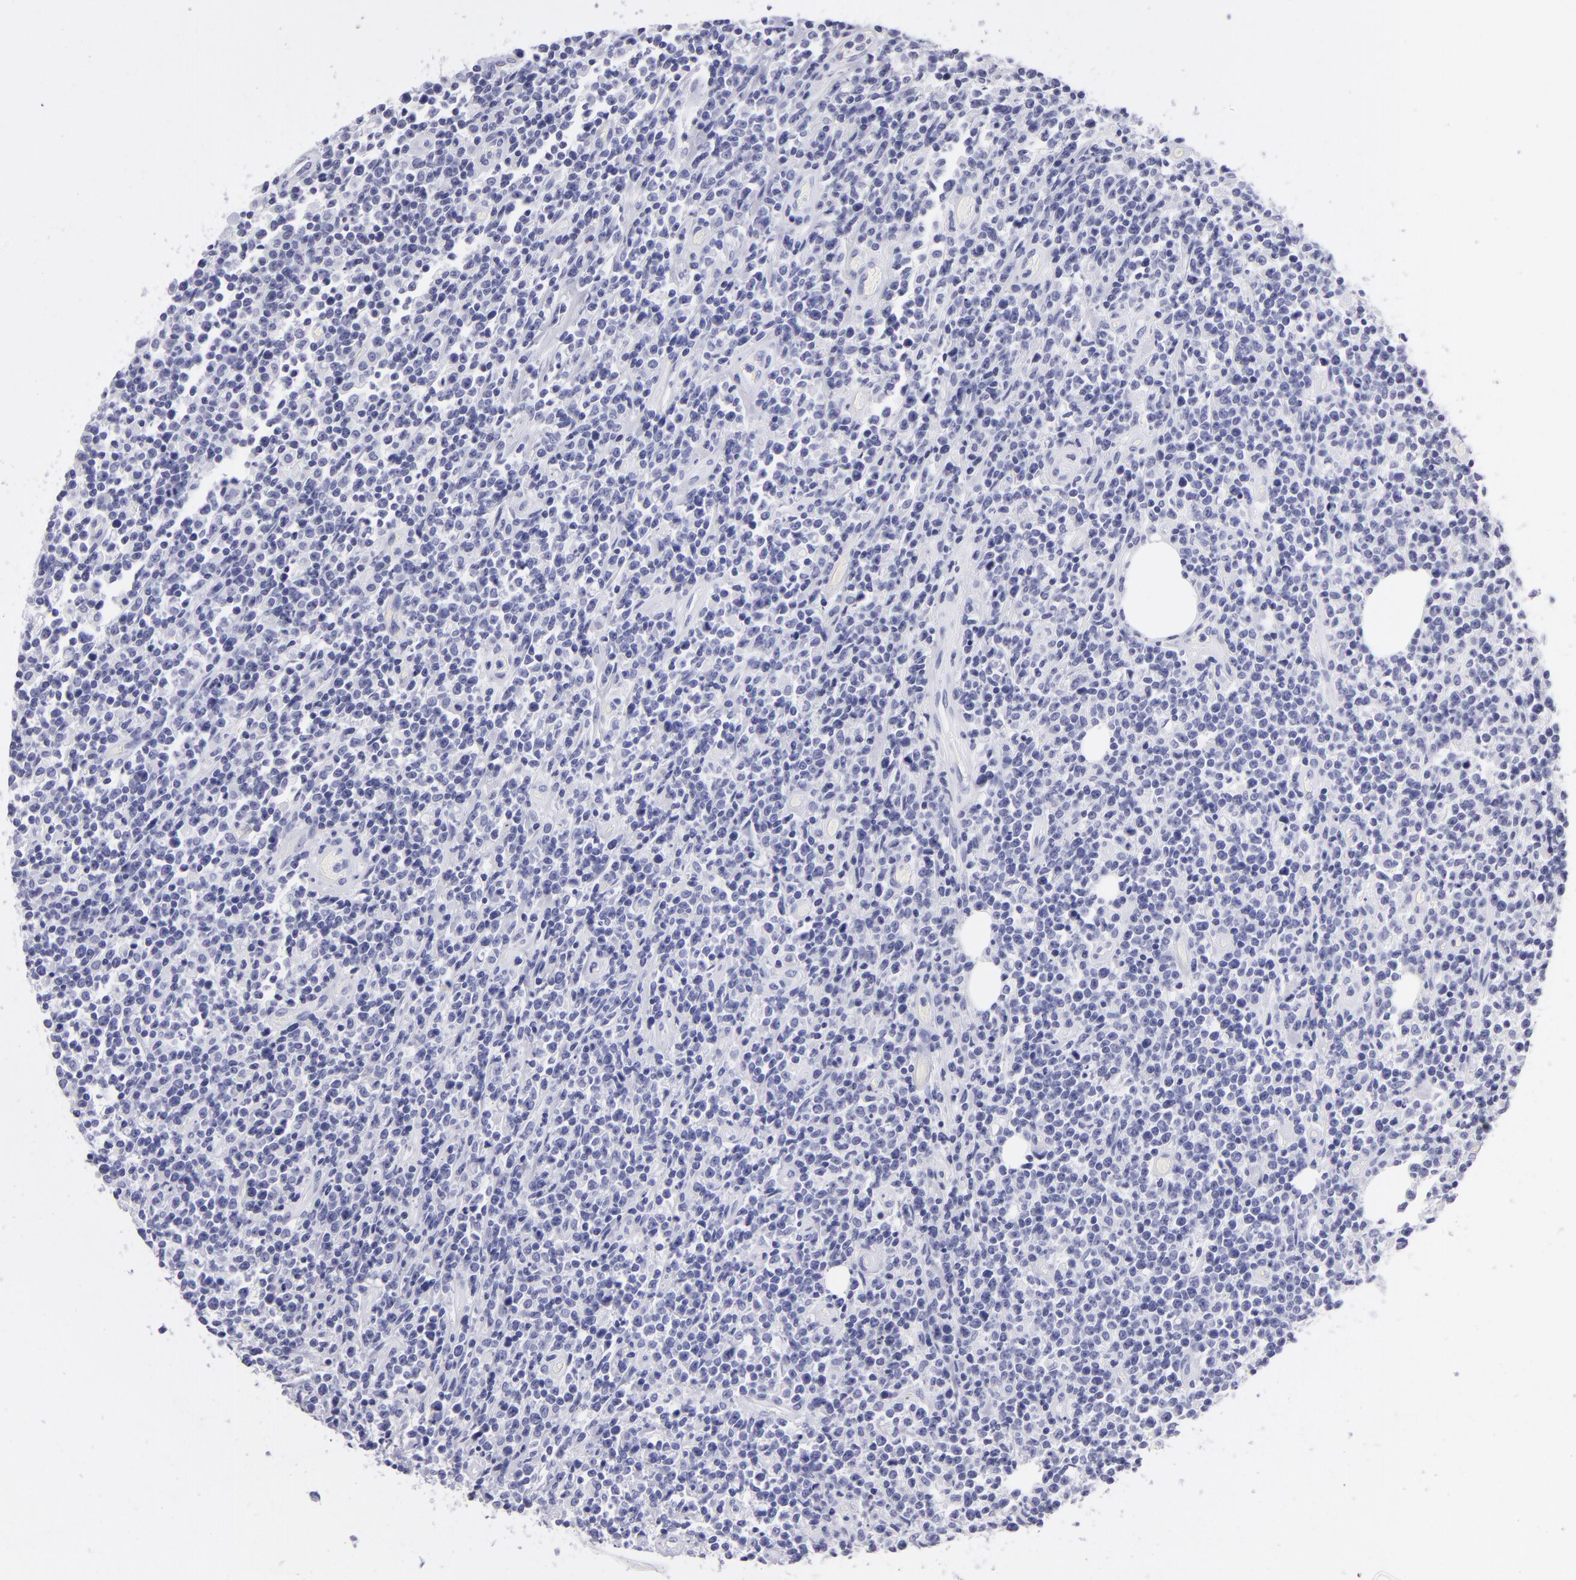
{"staining": {"intensity": "negative", "quantity": "none", "location": "none"}, "tissue": "lymphoma", "cell_type": "Tumor cells", "image_type": "cancer", "snomed": [{"axis": "morphology", "description": "Malignant lymphoma, non-Hodgkin's type, High grade"}, {"axis": "topography", "description": "Colon"}], "caption": "A photomicrograph of lymphoma stained for a protein shows no brown staining in tumor cells.", "gene": "PVALB", "patient": {"sex": "male", "age": 82}}